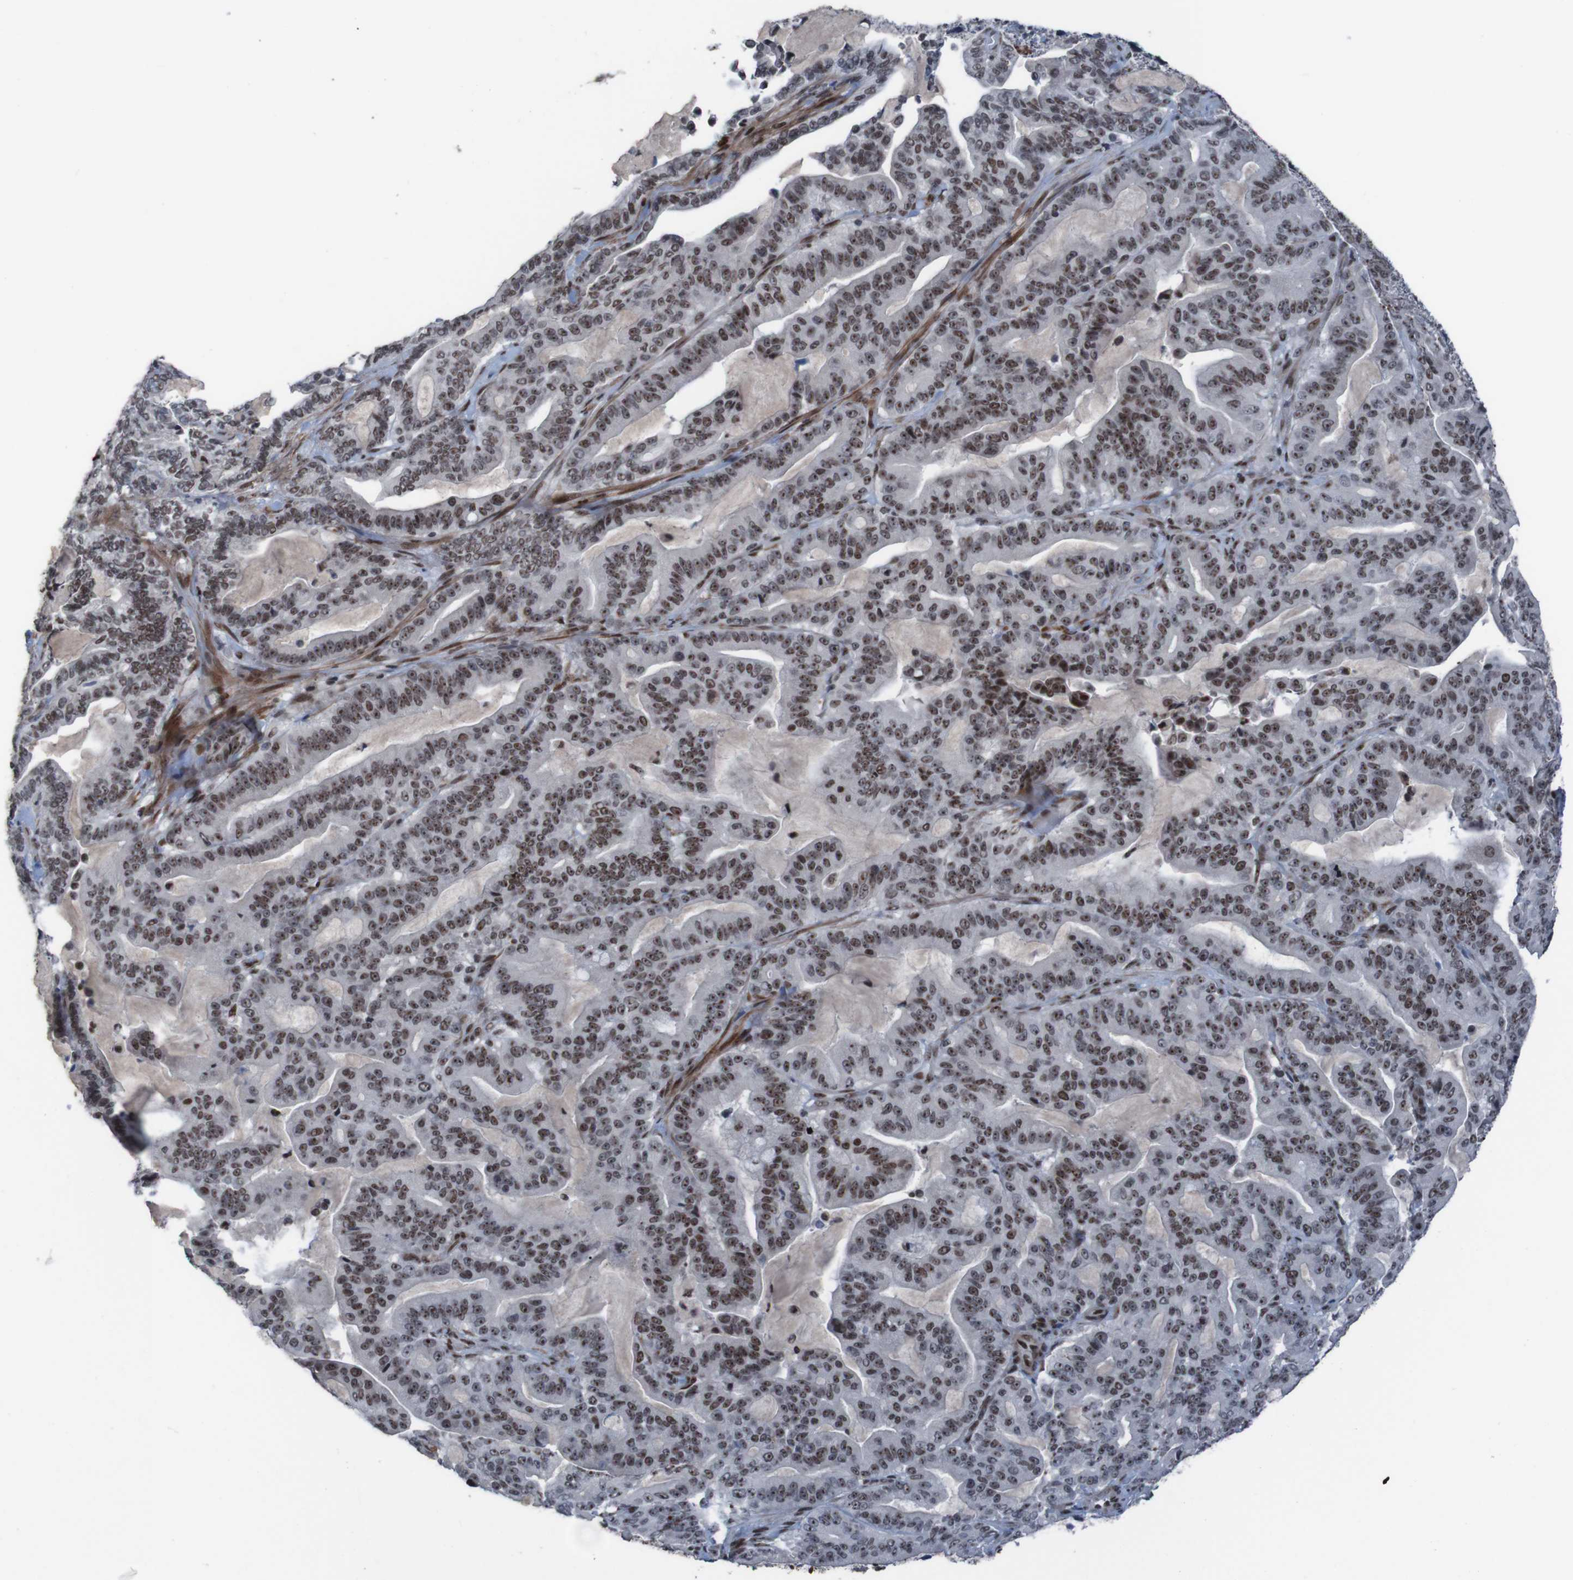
{"staining": {"intensity": "strong", "quantity": ">75%", "location": "nuclear"}, "tissue": "pancreatic cancer", "cell_type": "Tumor cells", "image_type": "cancer", "snomed": [{"axis": "morphology", "description": "Adenocarcinoma, NOS"}, {"axis": "topography", "description": "Pancreas"}], "caption": "IHC micrograph of neoplastic tissue: pancreatic cancer (adenocarcinoma) stained using IHC exhibits high levels of strong protein expression localized specifically in the nuclear of tumor cells, appearing as a nuclear brown color.", "gene": "PHF2", "patient": {"sex": "male", "age": 63}}